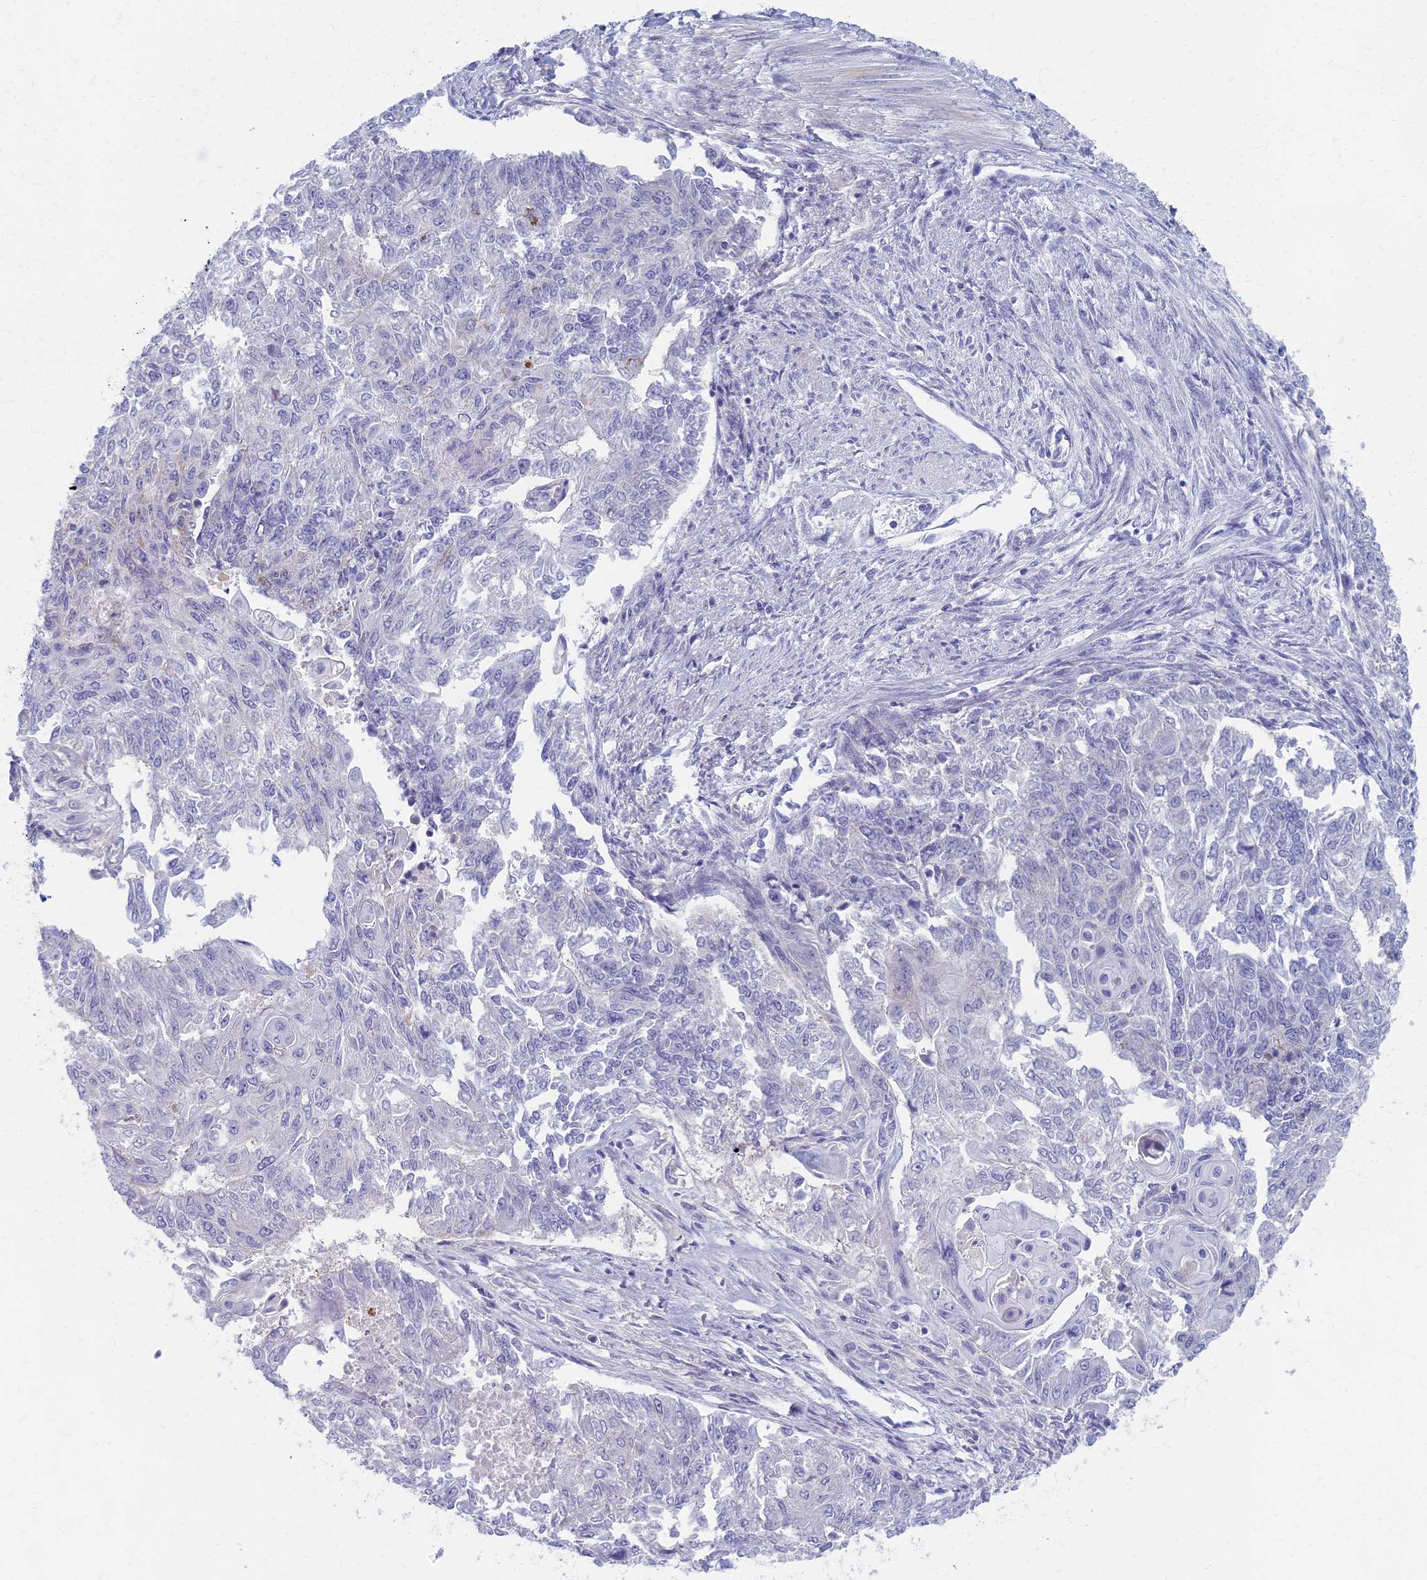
{"staining": {"intensity": "negative", "quantity": "none", "location": "none"}, "tissue": "endometrial cancer", "cell_type": "Tumor cells", "image_type": "cancer", "snomed": [{"axis": "morphology", "description": "Adenocarcinoma, NOS"}, {"axis": "topography", "description": "Endometrium"}], "caption": "This is an immunohistochemistry (IHC) photomicrograph of endometrial cancer. There is no expression in tumor cells.", "gene": "AP4E1", "patient": {"sex": "female", "age": 32}}